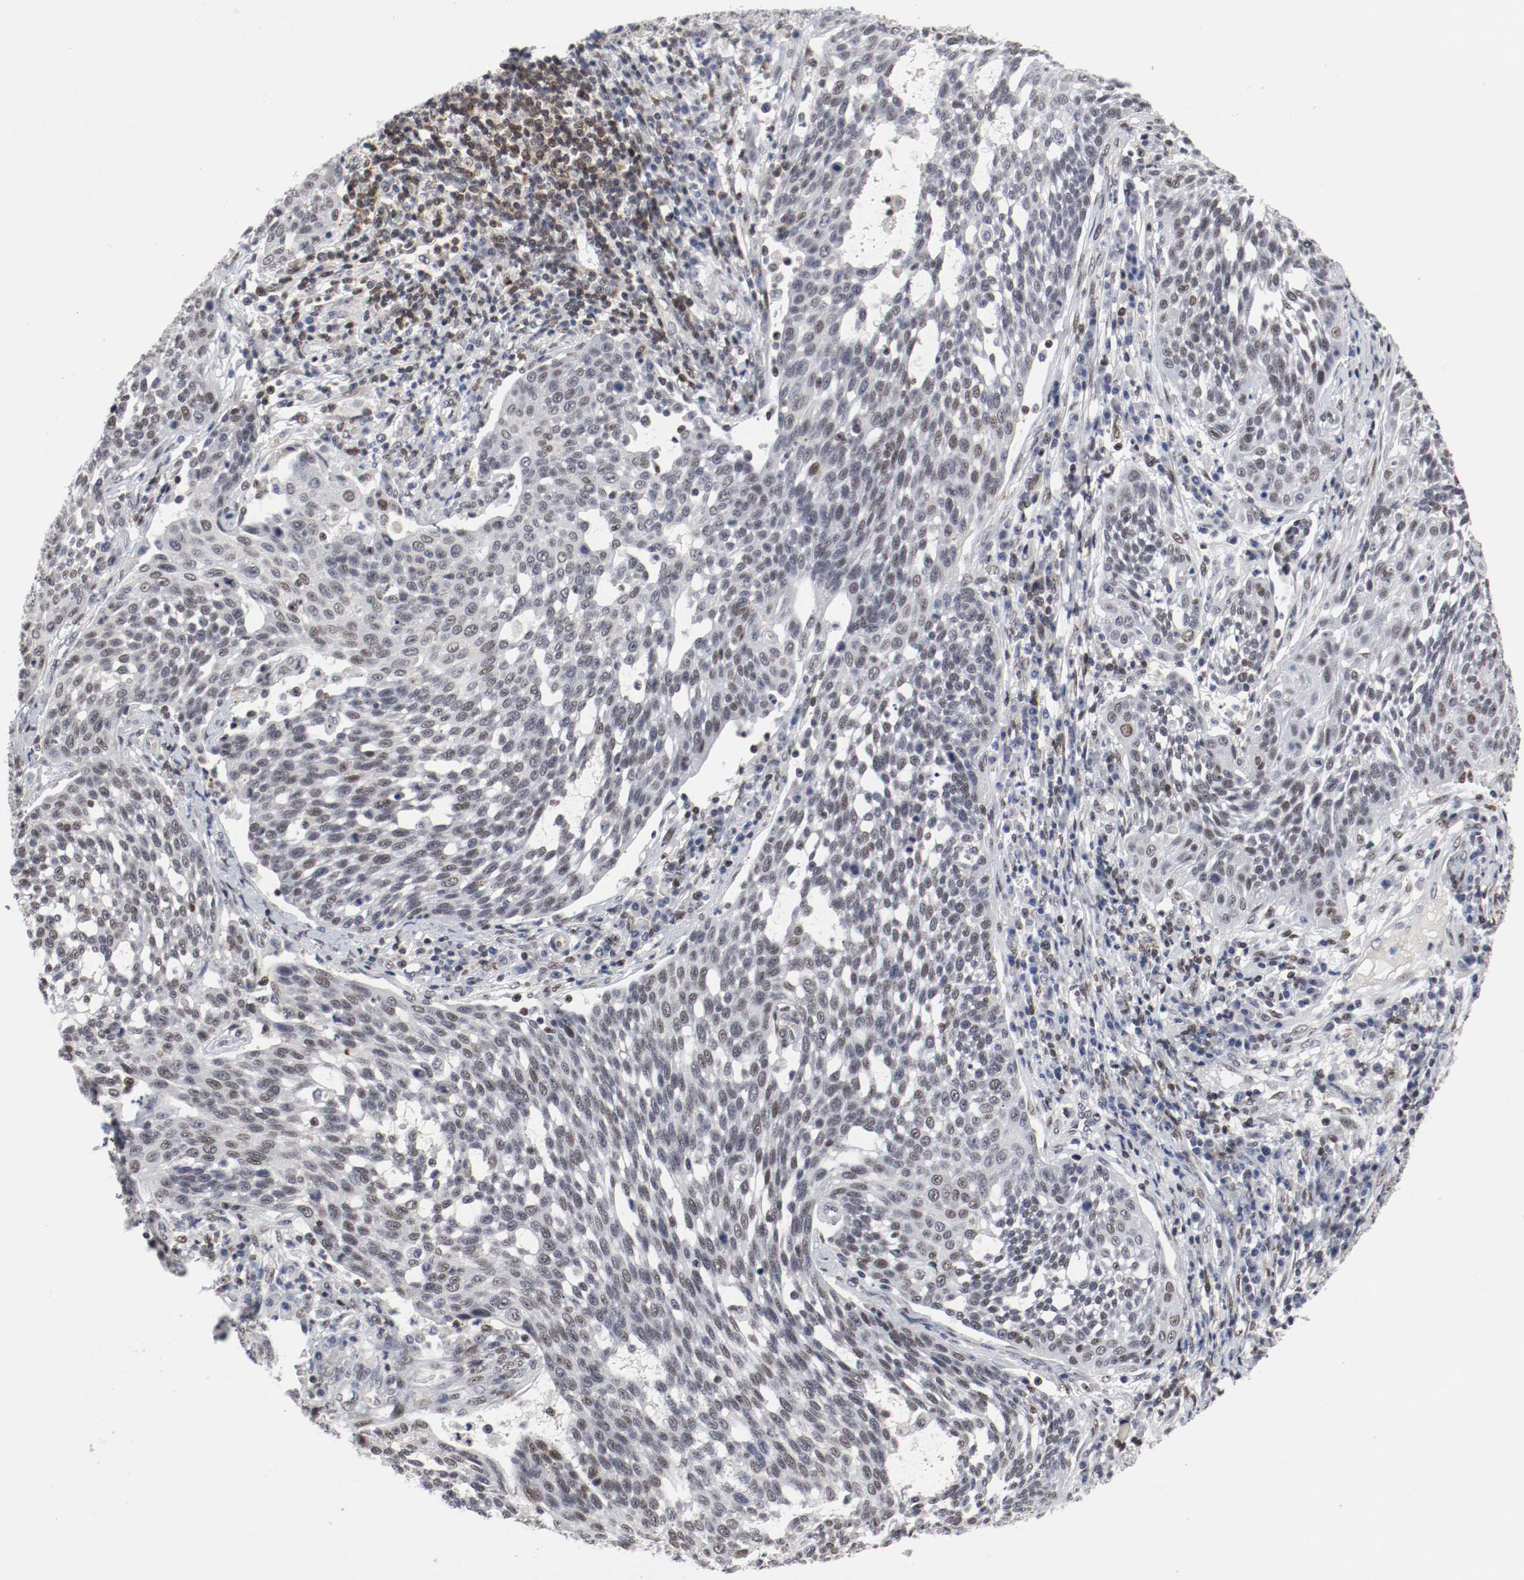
{"staining": {"intensity": "weak", "quantity": "<25%", "location": "nuclear"}, "tissue": "cervical cancer", "cell_type": "Tumor cells", "image_type": "cancer", "snomed": [{"axis": "morphology", "description": "Squamous cell carcinoma, NOS"}, {"axis": "topography", "description": "Cervix"}], "caption": "IHC histopathology image of neoplastic tissue: human cervical cancer (squamous cell carcinoma) stained with DAB exhibits no significant protein staining in tumor cells.", "gene": "JUND", "patient": {"sex": "female", "age": 34}}